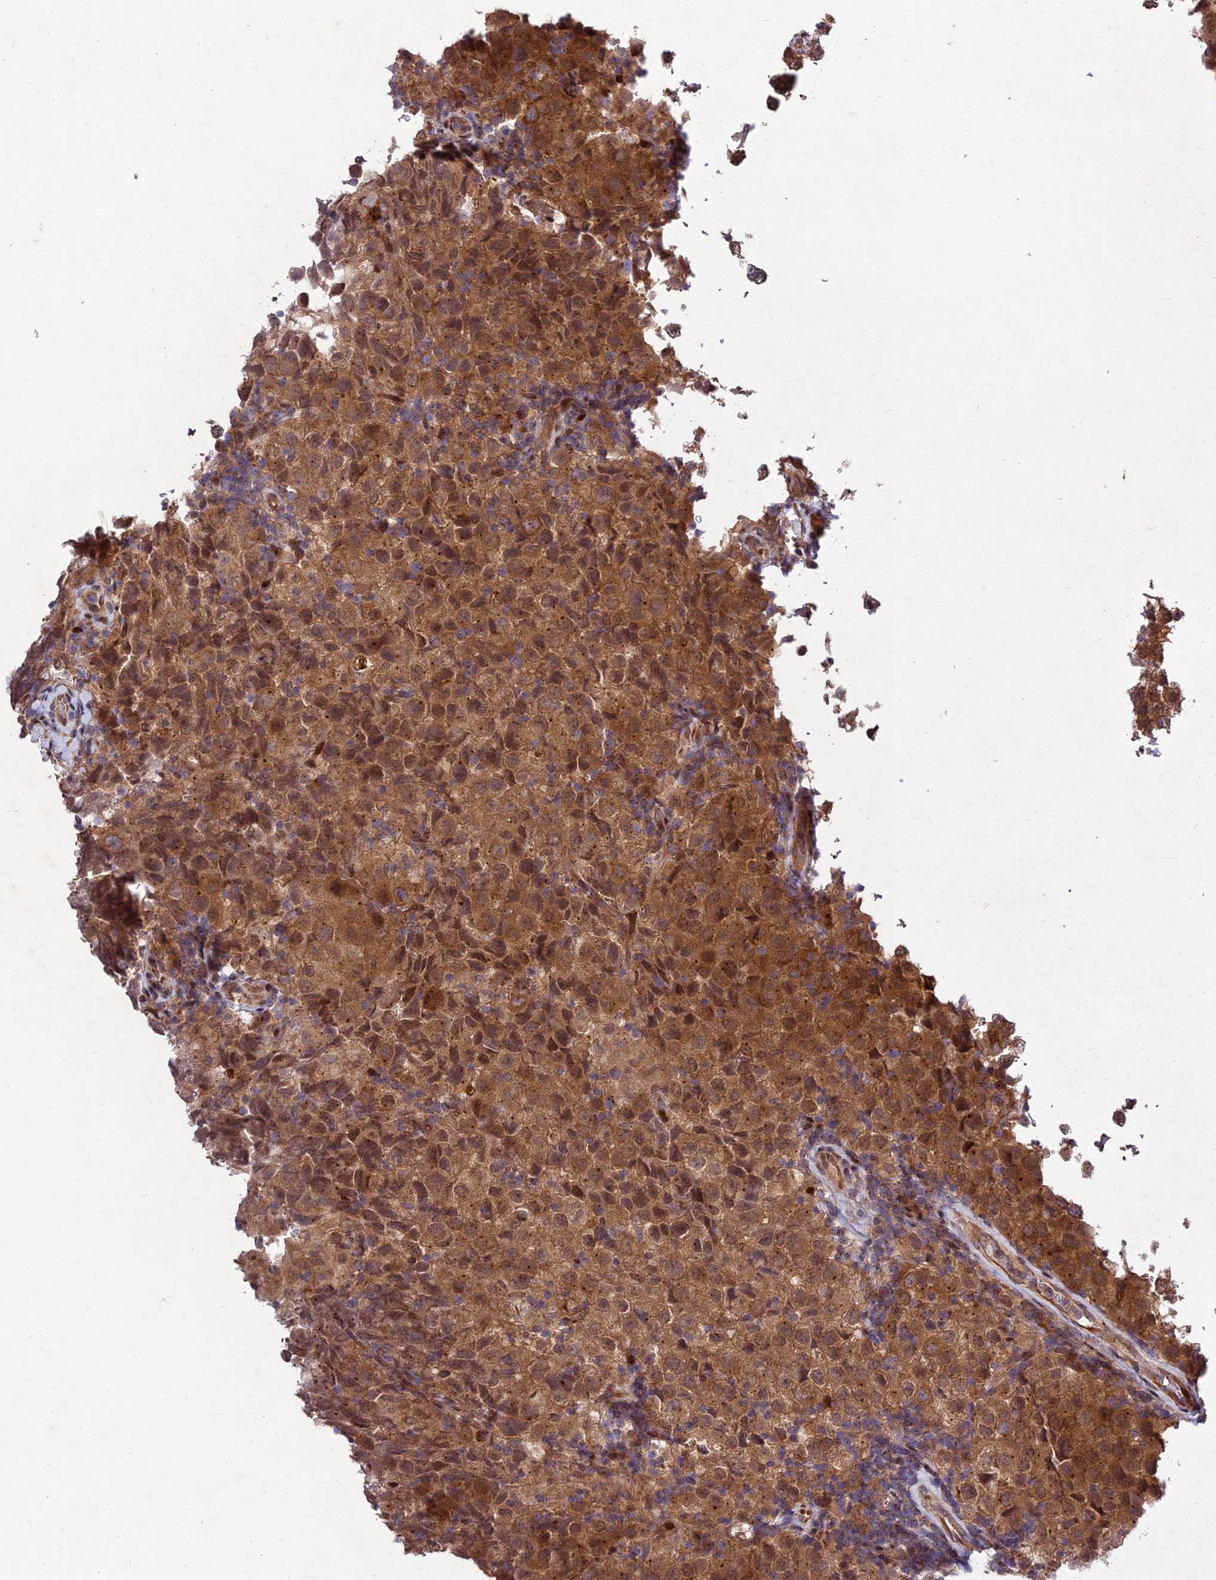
{"staining": {"intensity": "moderate", "quantity": ">75%", "location": "cytoplasmic/membranous,nuclear"}, "tissue": "testis cancer", "cell_type": "Tumor cells", "image_type": "cancer", "snomed": [{"axis": "morphology", "description": "Seminoma, NOS"}, {"axis": "morphology", "description": "Carcinoma, Embryonal, NOS"}, {"axis": "topography", "description": "Testis"}], "caption": "A medium amount of moderate cytoplasmic/membranous and nuclear staining is appreciated in about >75% of tumor cells in testis cancer (seminoma) tissue. (Stains: DAB in brown, nuclei in blue, Microscopy: brightfield microscopy at high magnification).", "gene": "MKKS", "patient": {"sex": "male", "age": 41}}